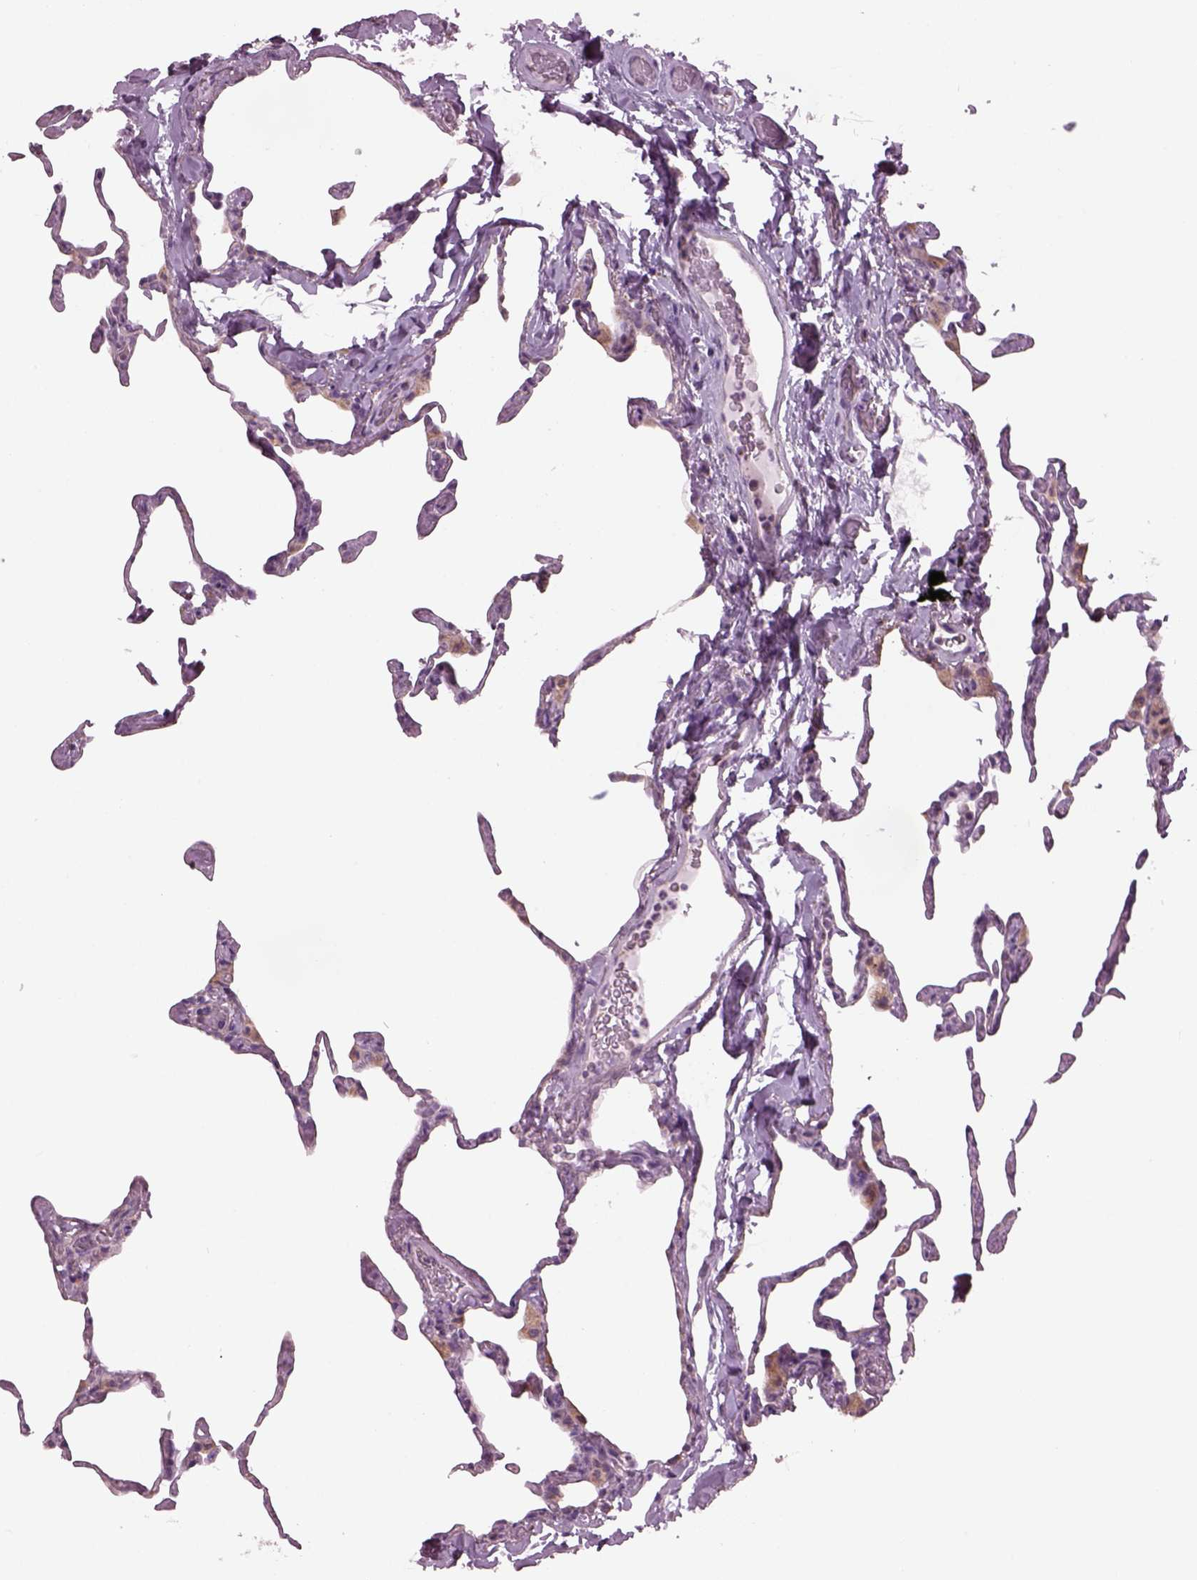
{"staining": {"intensity": "negative", "quantity": "none", "location": "none"}, "tissue": "lung", "cell_type": "Alveolar cells", "image_type": "normal", "snomed": [{"axis": "morphology", "description": "Normal tissue, NOS"}, {"axis": "topography", "description": "Lung"}], "caption": "The histopathology image exhibits no significant staining in alveolar cells of lung.", "gene": "SPATA7", "patient": {"sex": "male", "age": 65}}